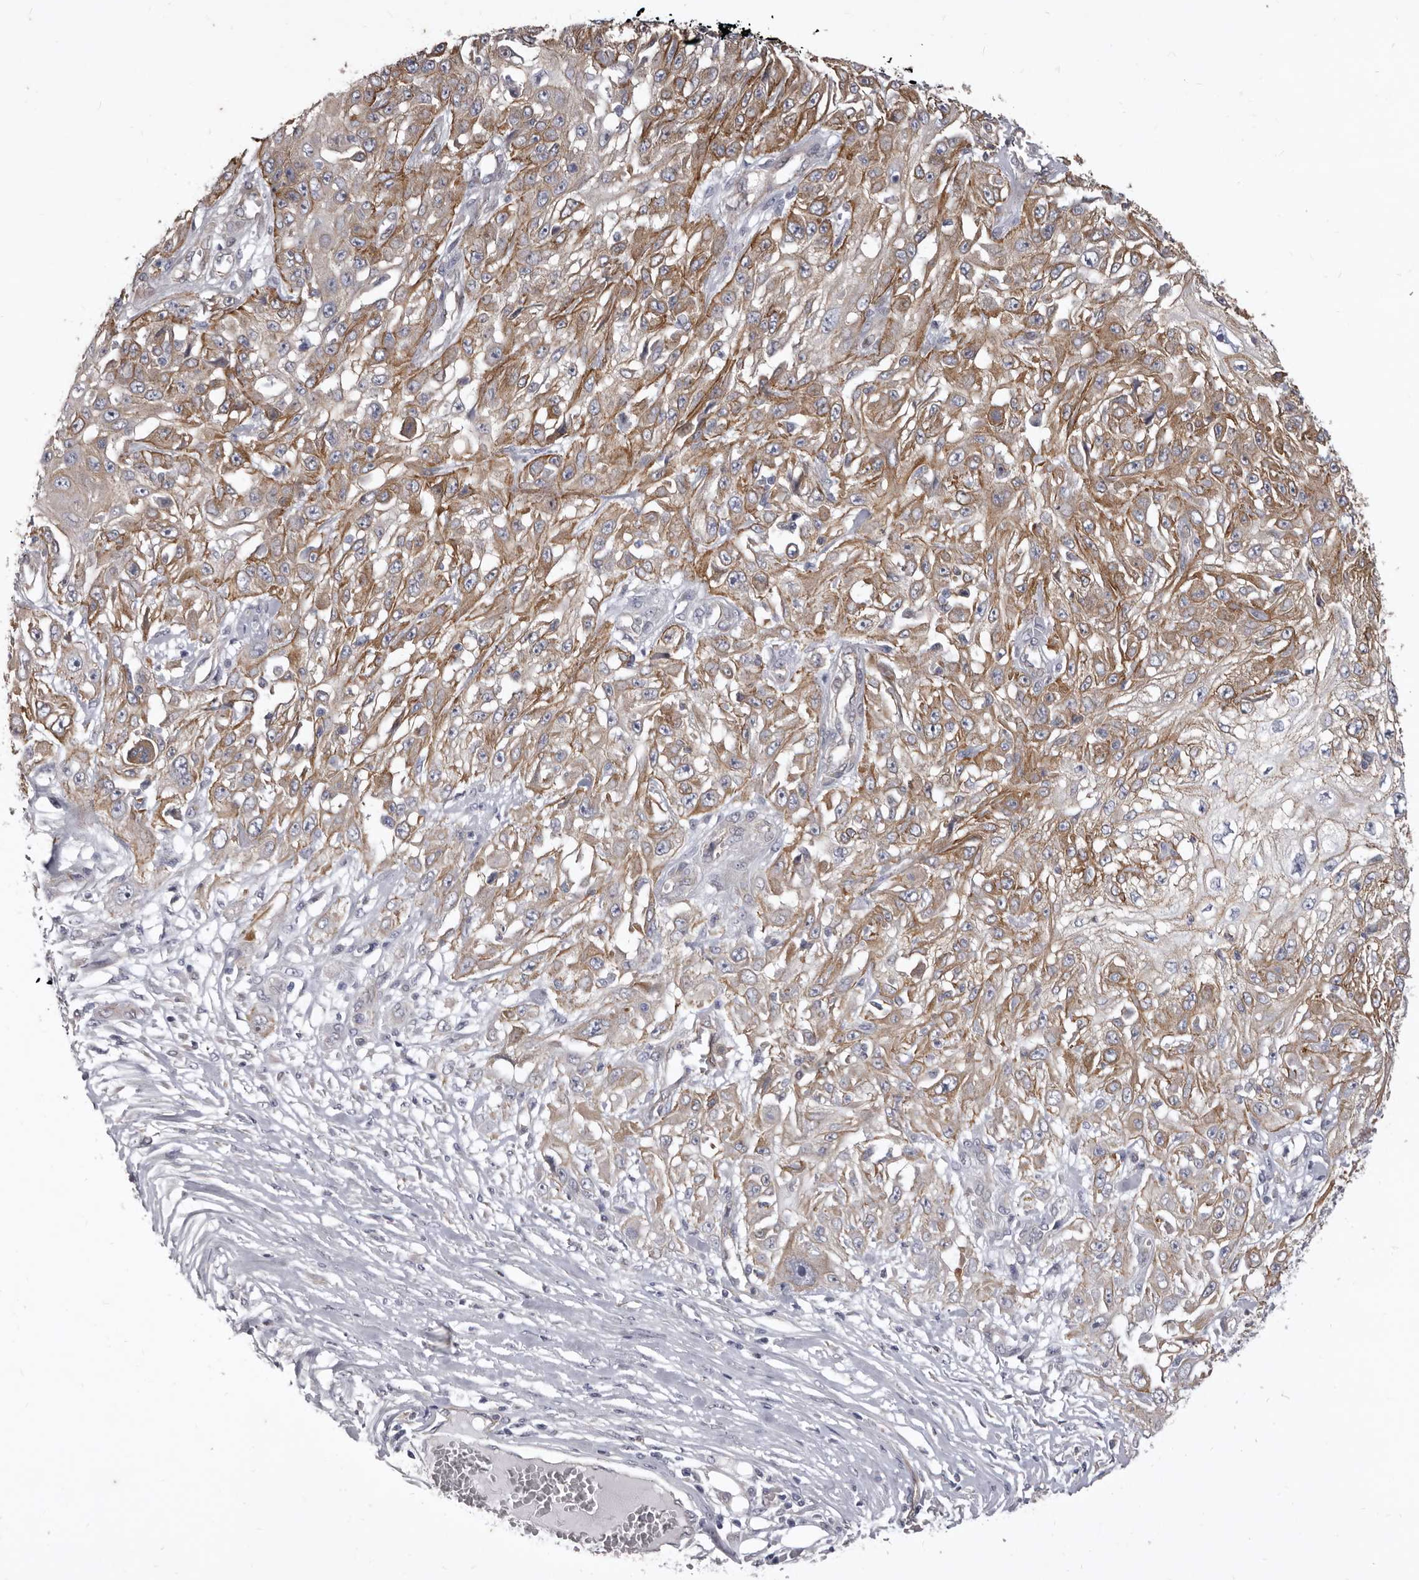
{"staining": {"intensity": "moderate", "quantity": "25%-75%", "location": "cytoplasmic/membranous"}, "tissue": "skin cancer", "cell_type": "Tumor cells", "image_type": "cancer", "snomed": [{"axis": "morphology", "description": "Squamous cell carcinoma, NOS"}, {"axis": "morphology", "description": "Squamous cell carcinoma, metastatic, NOS"}, {"axis": "topography", "description": "Skin"}, {"axis": "topography", "description": "Lymph node"}], "caption": "Immunohistochemistry image of neoplastic tissue: human skin cancer stained using IHC exhibits medium levels of moderate protein expression localized specifically in the cytoplasmic/membranous of tumor cells, appearing as a cytoplasmic/membranous brown color.", "gene": "P2RX6", "patient": {"sex": "male", "age": 75}}